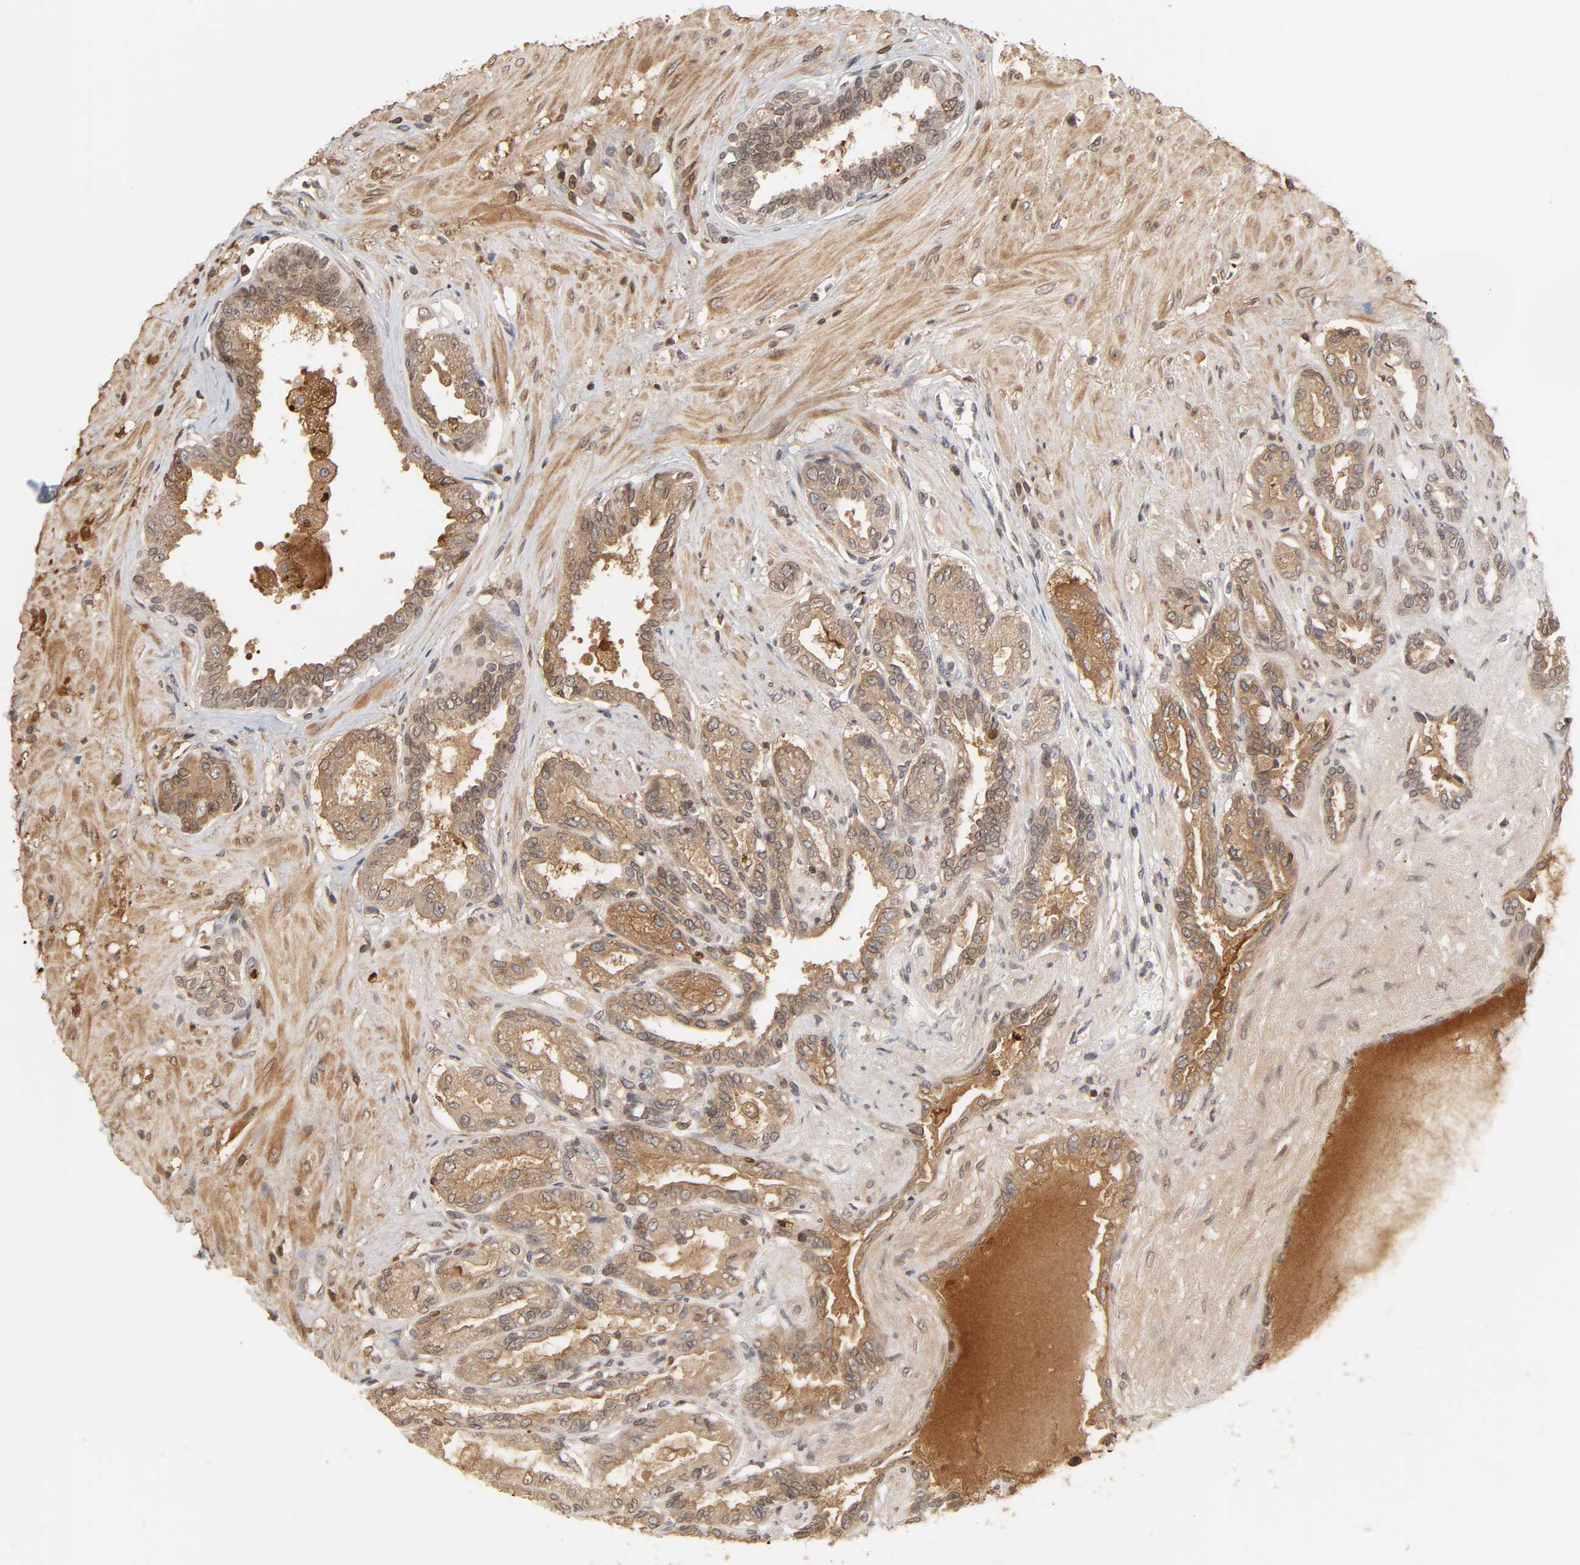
{"staining": {"intensity": "moderate", "quantity": ">75%", "location": "cytoplasmic/membranous,nuclear"}, "tissue": "seminal vesicle", "cell_type": "Glandular cells", "image_type": "normal", "snomed": [{"axis": "morphology", "description": "Normal tissue, NOS"}, {"axis": "topography", "description": "Seminal veicle"}], "caption": "DAB (3,3'-diaminobenzidine) immunohistochemical staining of benign seminal vesicle exhibits moderate cytoplasmic/membranous,nuclear protein expression in about >75% of glandular cells.", "gene": "CPN2", "patient": {"sex": "male", "age": 61}}